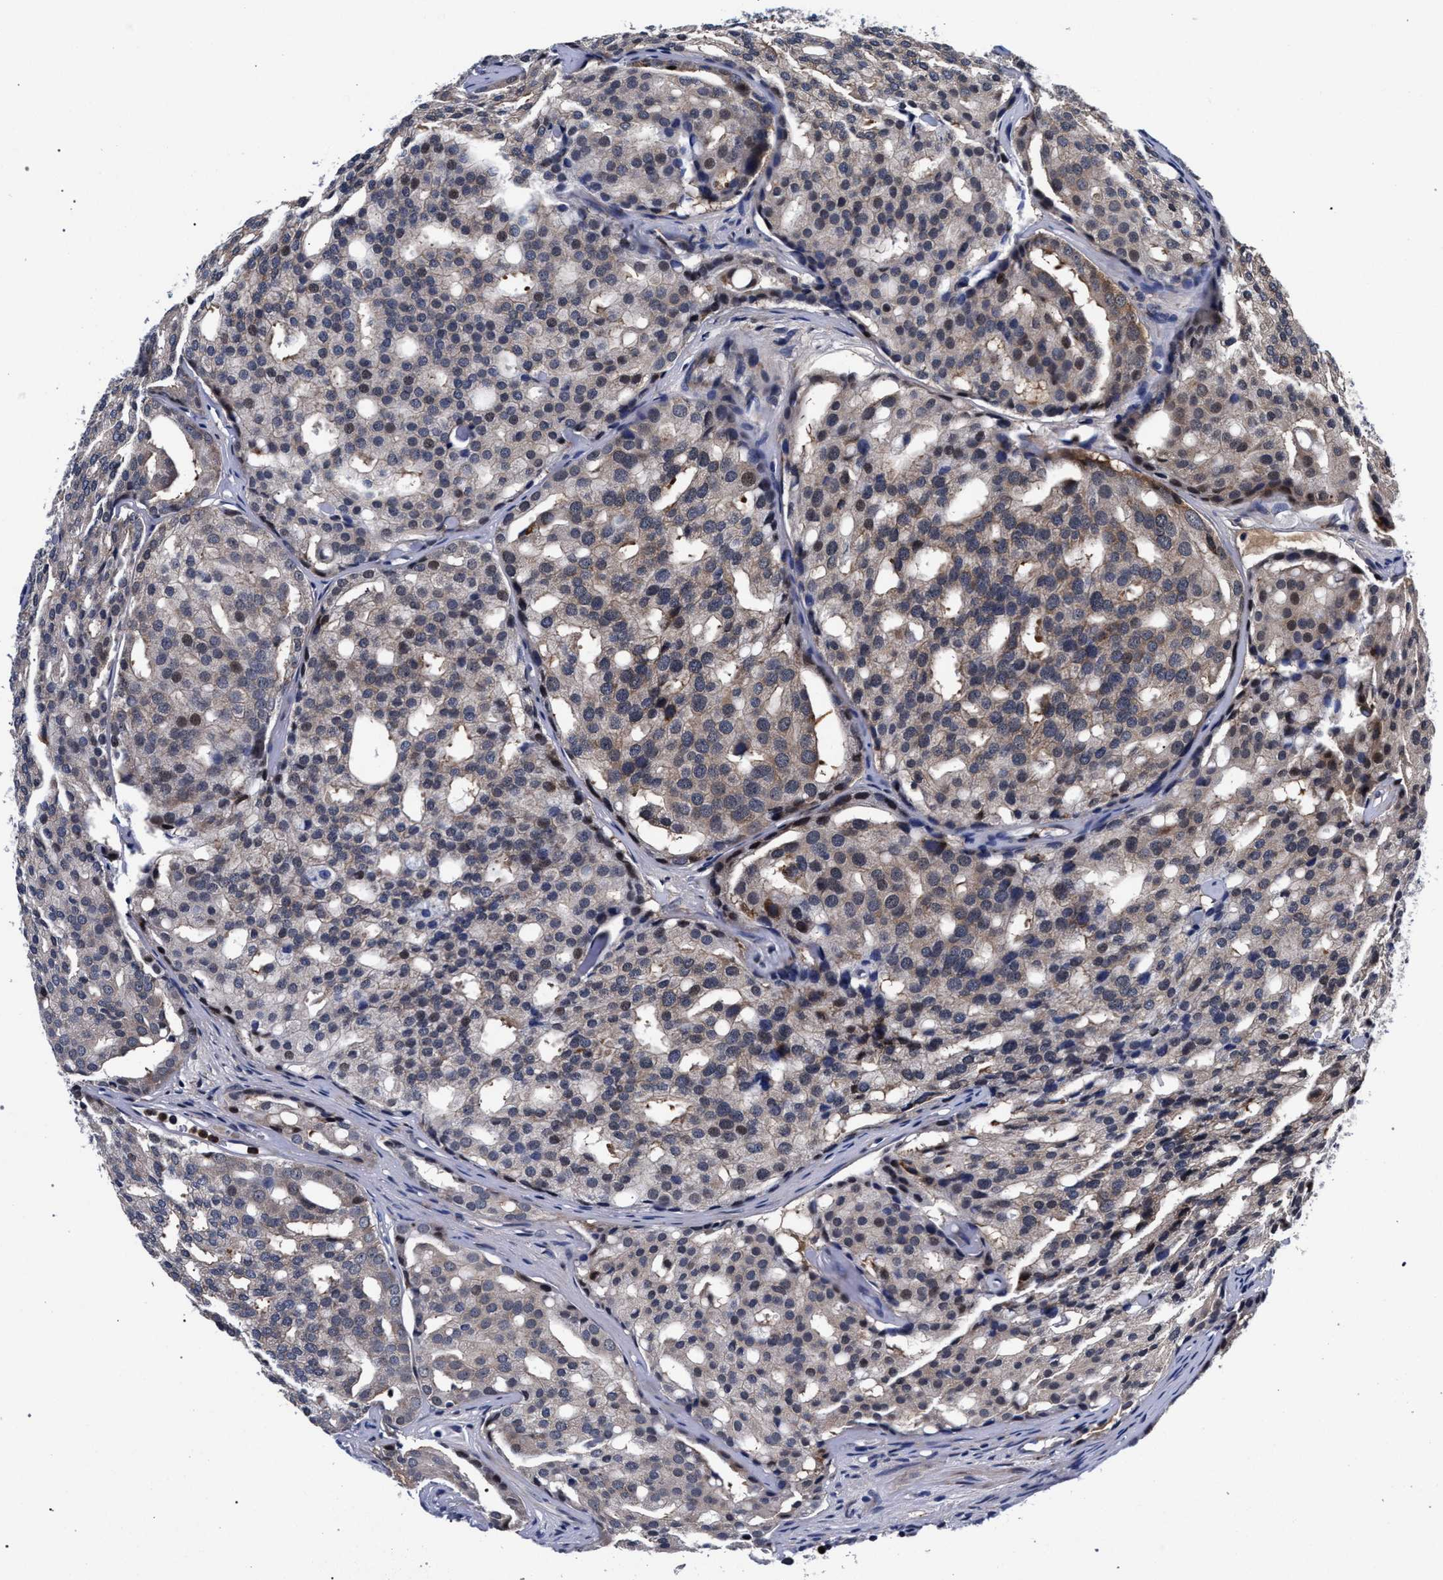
{"staining": {"intensity": "weak", "quantity": "<25%", "location": "cytoplasmic/membranous,nuclear"}, "tissue": "prostate cancer", "cell_type": "Tumor cells", "image_type": "cancer", "snomed": [{"axis": "morphology", "description": "Adenocarcinoma, High grade"}, {"axis": "topography", "description": "Prostate"}], "caption": "Tumor cells show no significant positivity in prostate cancer.", "gene": "ZNF462", "patient": {"sex": "male", "age": 64}}